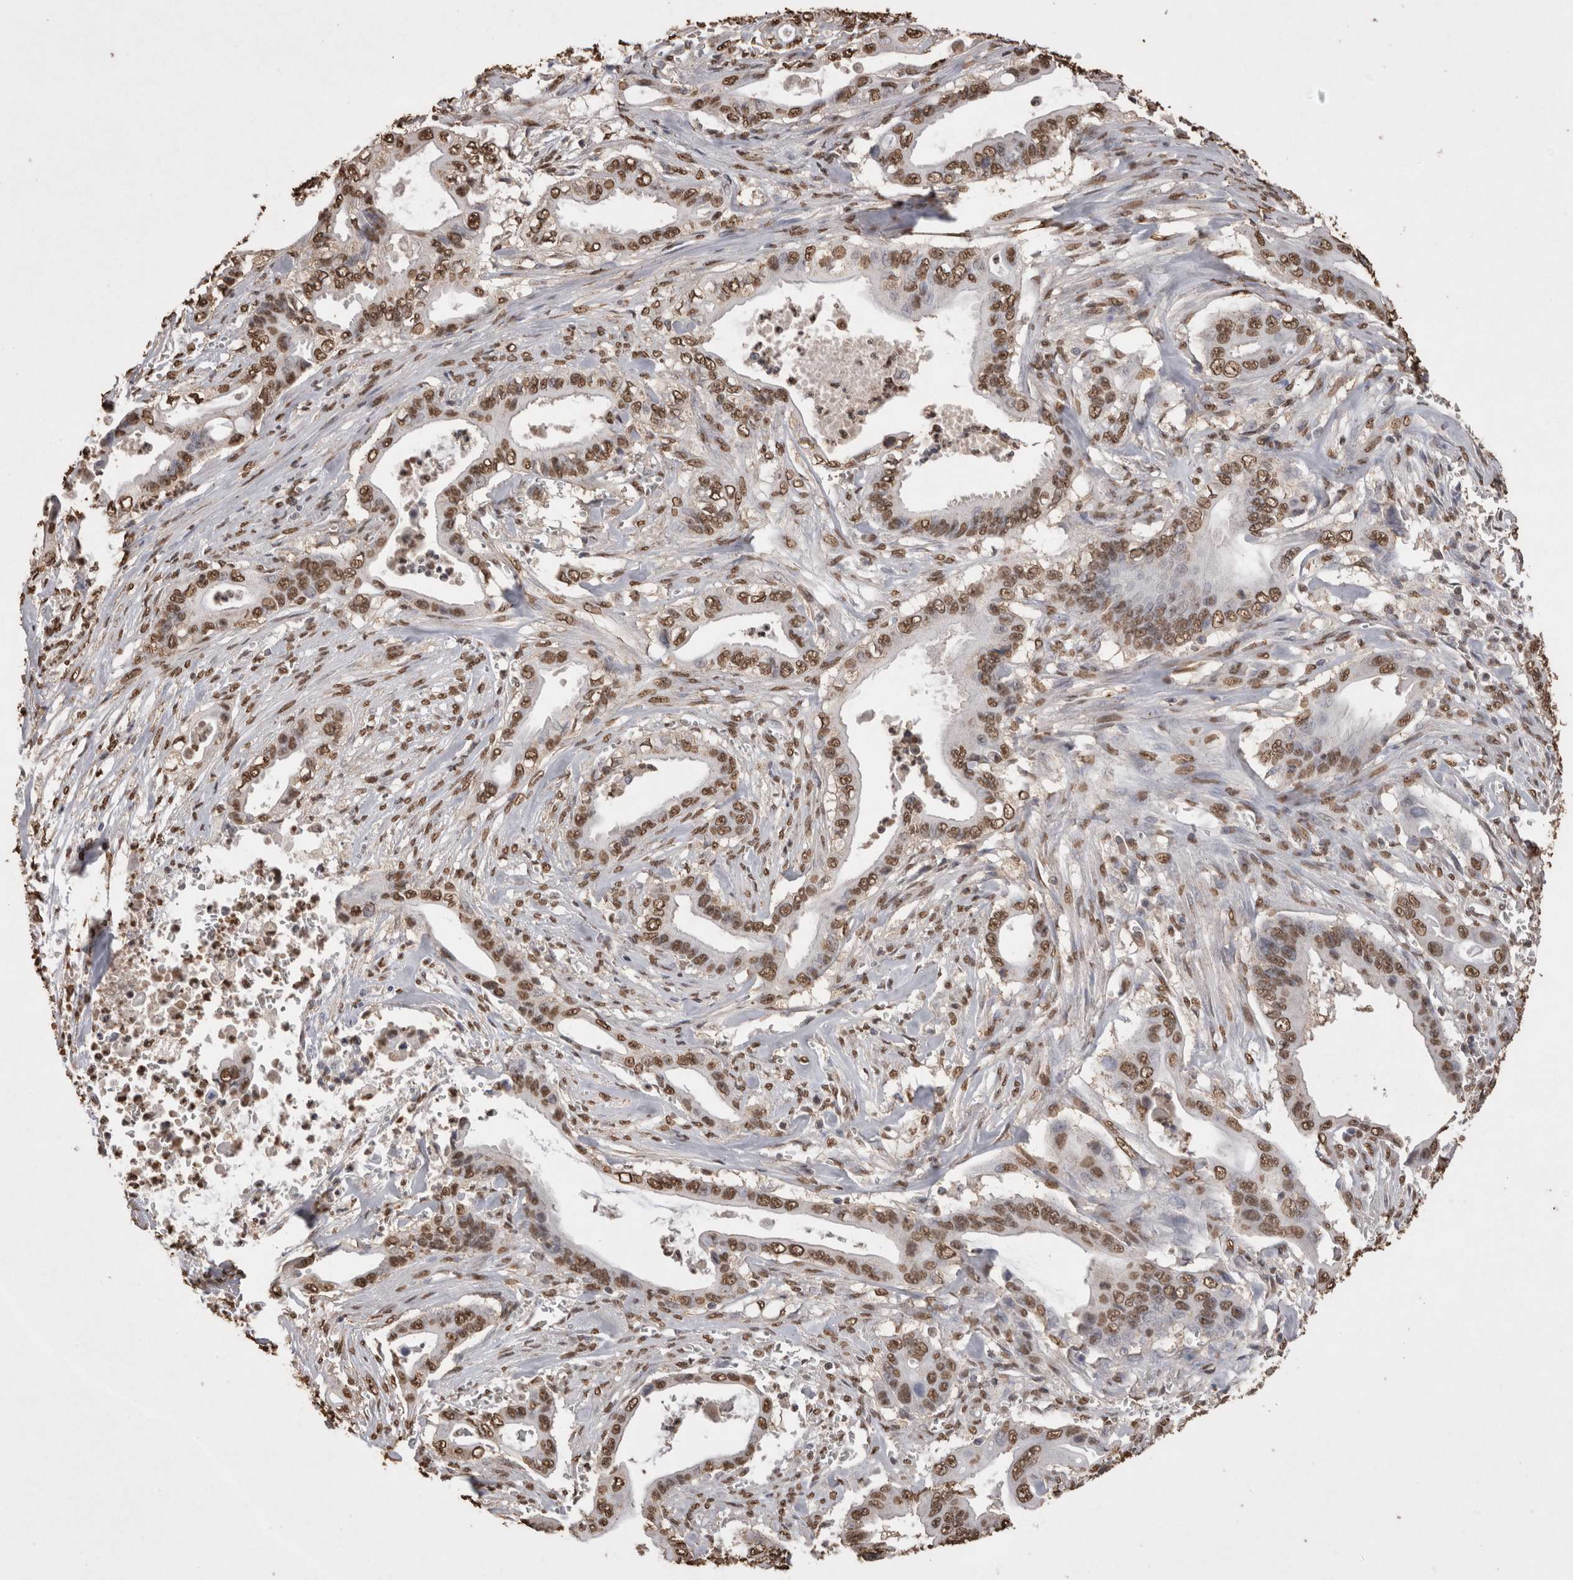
{"staining": {"intensity": "moderate", "quantity": ">75%", "location": "nuclear"}, "tissue": "pancreatic cancer", "cell_type": "Tumor cells", "image_type": "cancer", "snomed": [{"axis": "morphology", "description": "Adenocarcinoma, NOS"}, {"axis": "topography", "description": "Pancreas"}], "caption": "The immunohistochemical stain labels moderate nuclear positivity in tumor cells of pancreatic cancer tissue. The protein of interest is shown in brown color, while the nuclei are stained blue.", "gene": "POU5F1", "patient": {"sex": "male", "age": 59}}